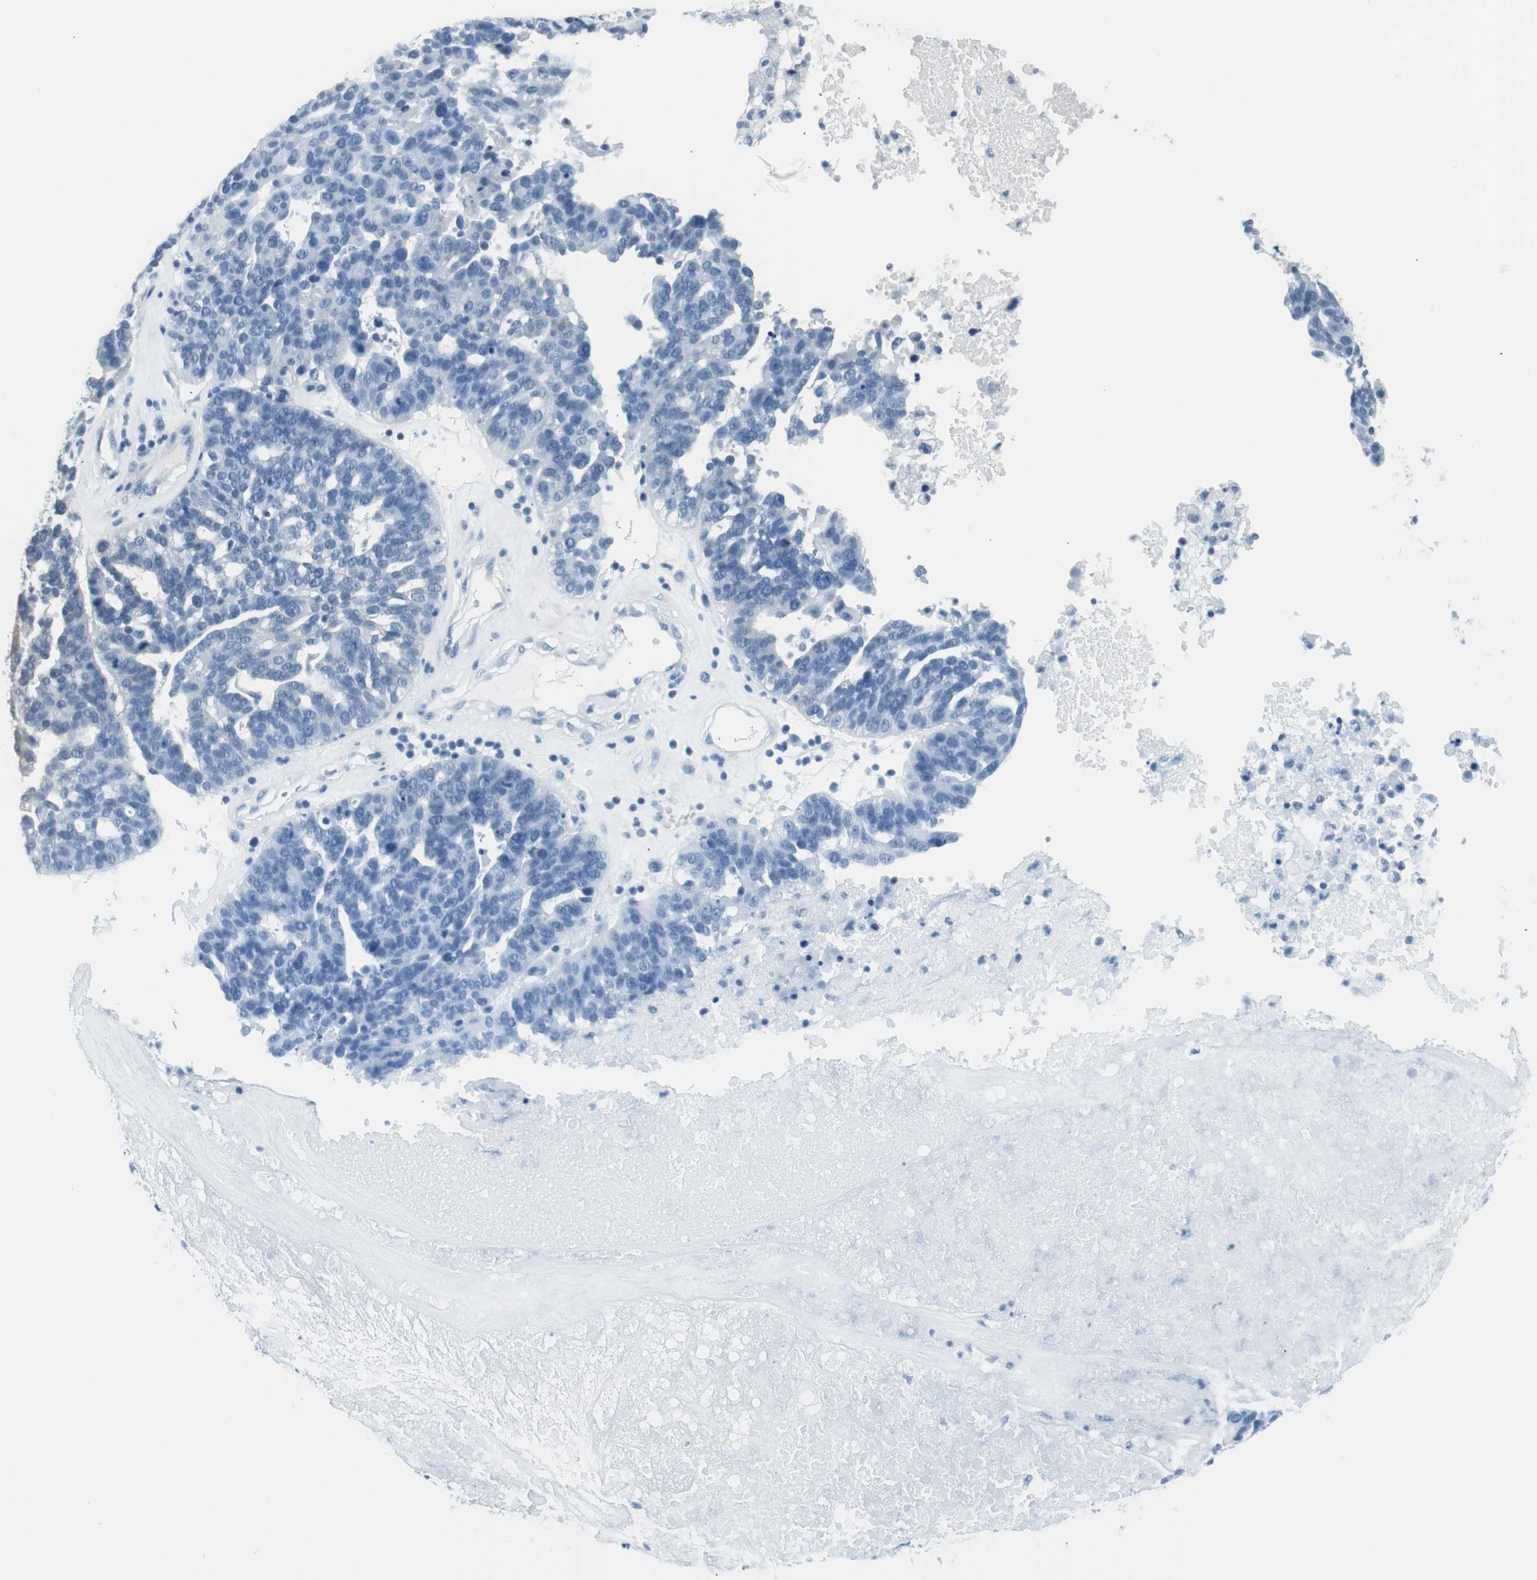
{"staining": {"intensity": "negative", "quantity": "none", "location": "none"}, "tissue": "ovarian cancer", "cell_type": "Tumor cells", "image_type": "cancer", "snomed": [{"axis": "morphology", "description": "Cystadenocarcinoma, serous, NOS"}, {"axis": "topography", "description": "Ovary"}], "caption": "IHC micrograph of serous cystadenocarcinoma (ovarian) stained for a protein (brown), which reveals no staining in tumor cells.", "gene": "AGR2", "patient": {"sex": "female", "age": 59}}